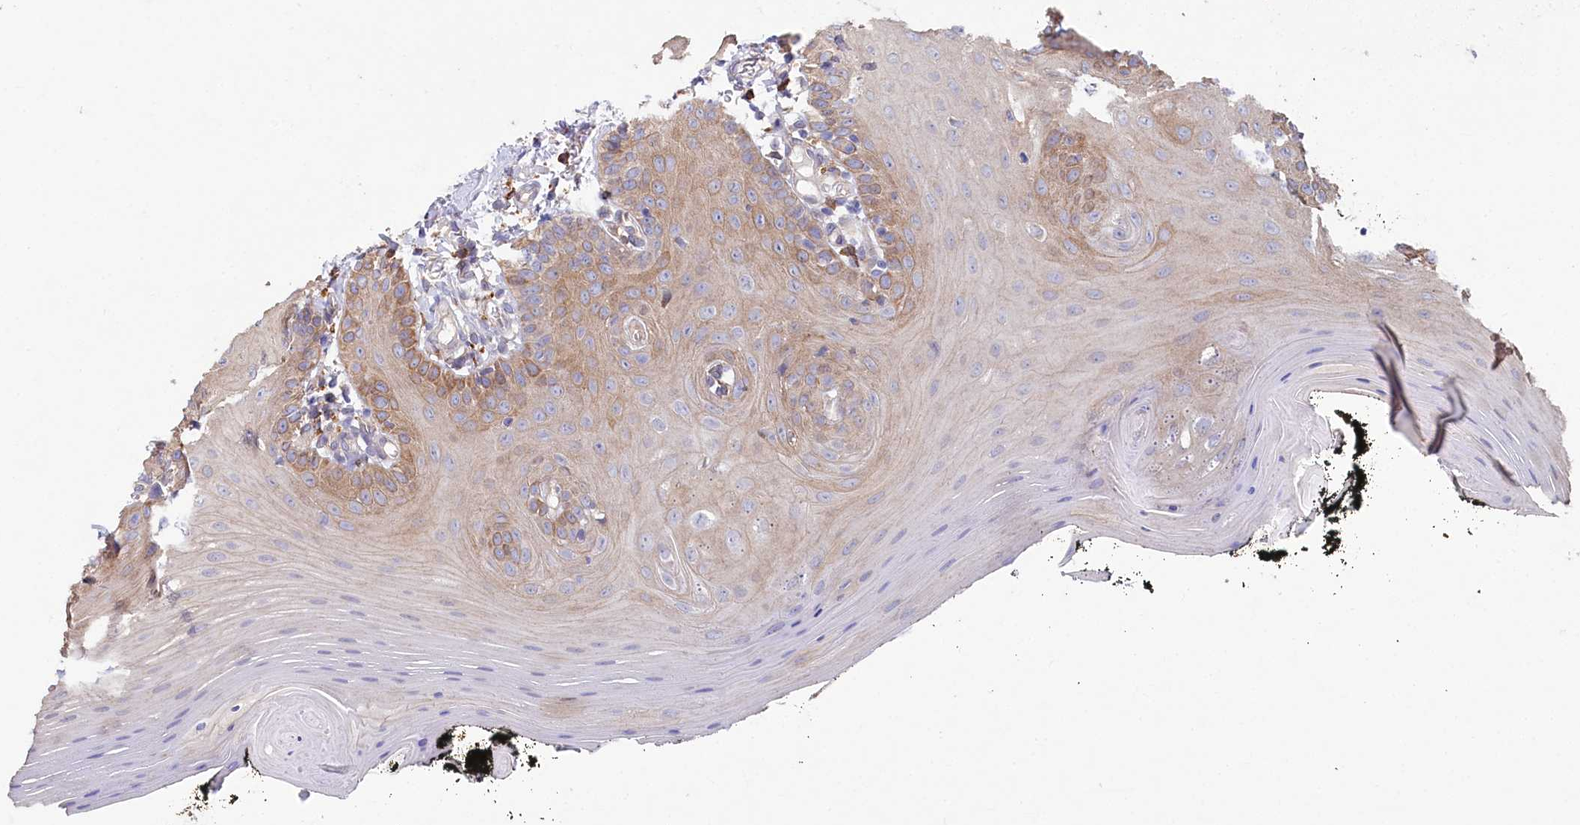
{"staining": {"intensity": "moderate", "quantity": "25%-75%", "location": "cytoplasmic/membranous"}, "tissue": "oral mucosa", "cell_type": "Squamous epithelial cells", "image_type": "normal", "snomed": [{"axis": "morphology", "description": "Normal tissue, NOS"}, {"axis": "topography", "description": "Oral tissue"}], "caption": "The micrograph demonstrates immunohistochemical staining of benign oral mucosa. There is moderate cytoplasmic/membranous staining is identified in about 25%-75% of squamous epithelial cells.", "gene": "CHID1", "patient": {"sex": "male", "age": 74}}